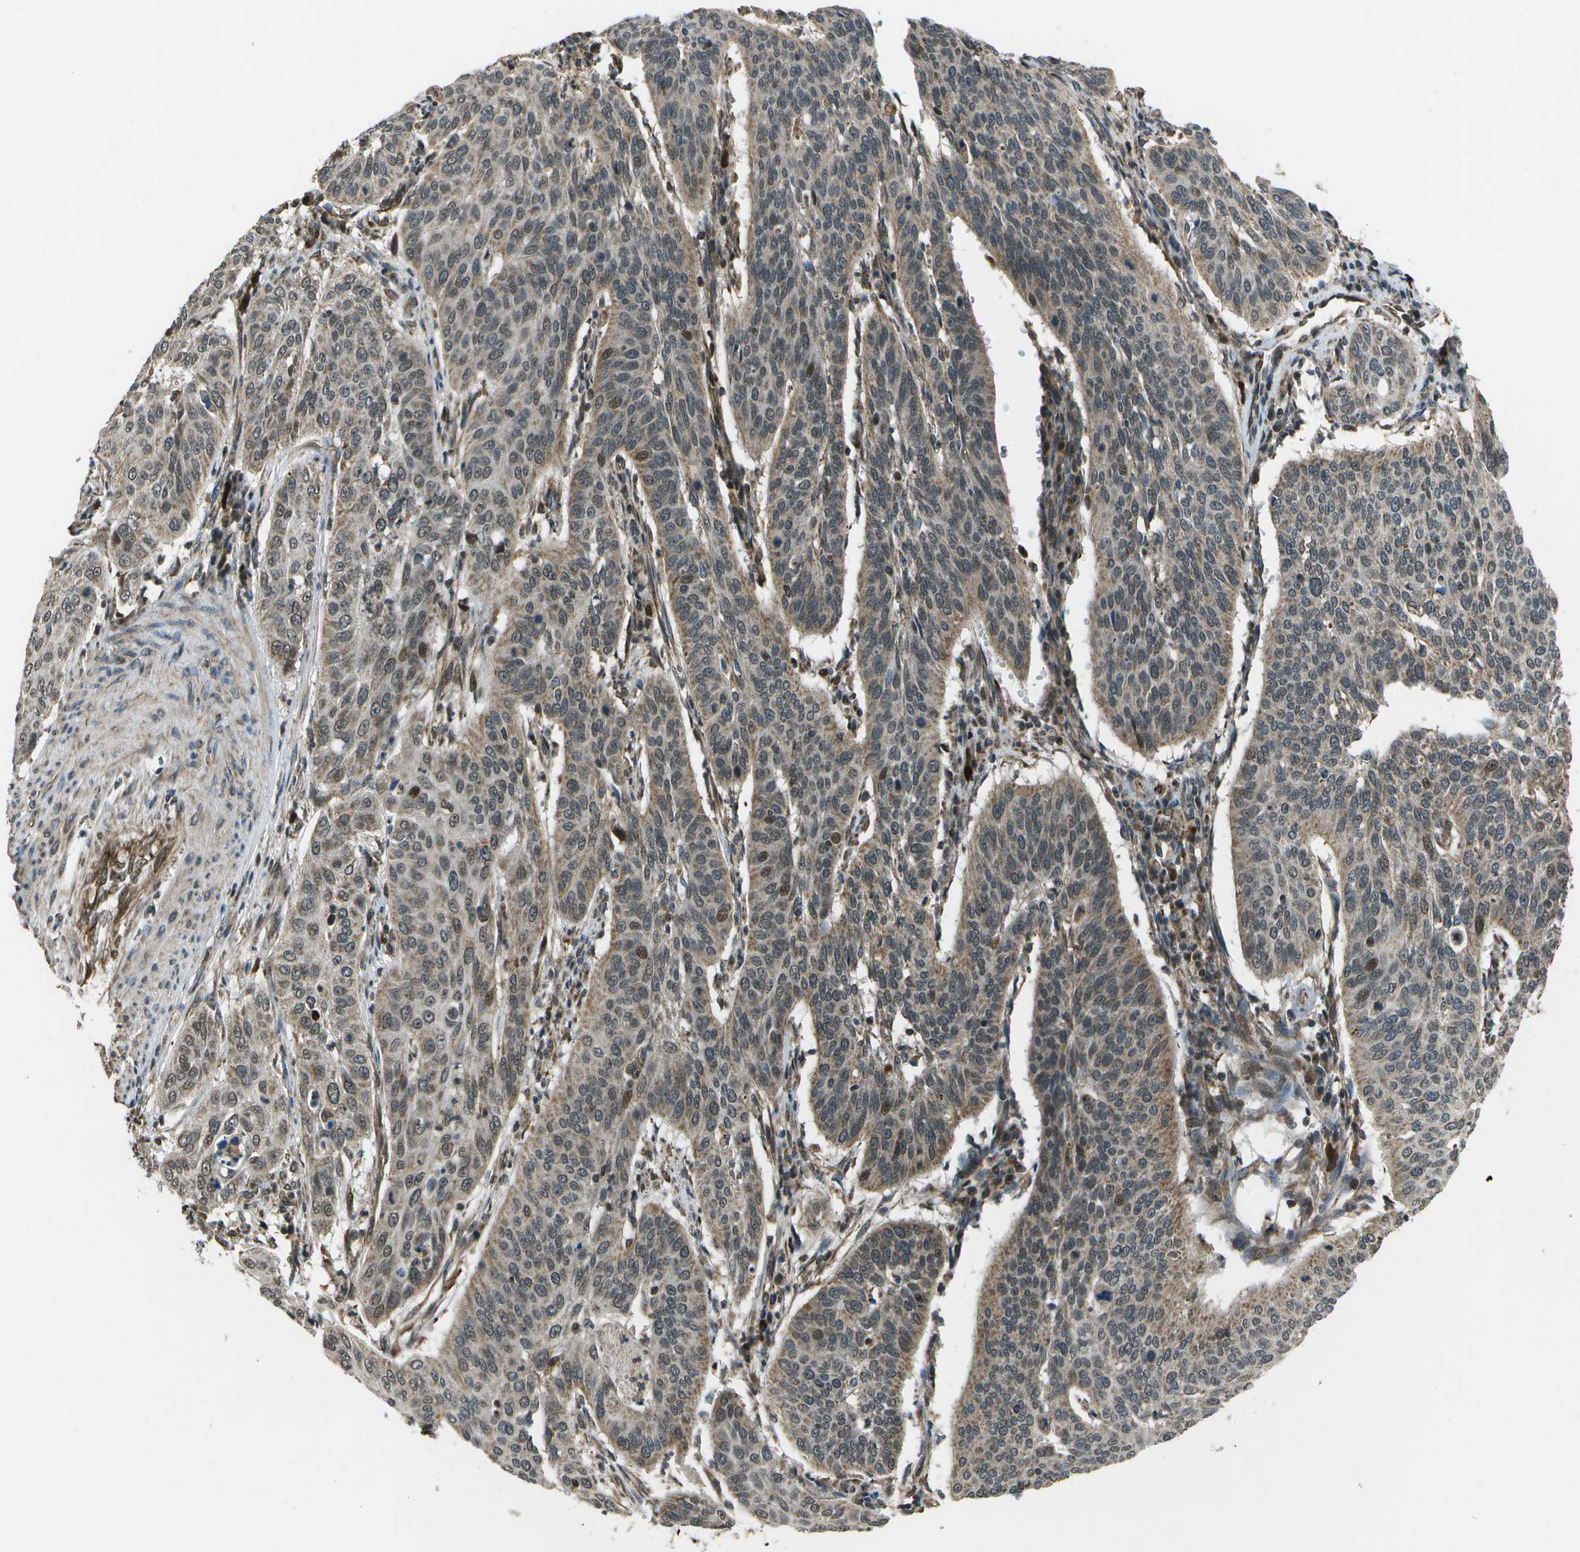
{"staining": {"intensity": "moderate", "quantity": "<25%", "location": "cytoplasmic/membranous,nuclear"}, "tissue": "cervical cancer", "cell_type": "Tumor cells", "image_type": "cancer", "snomed": [{"axis": "morphology", "description": "Normal tissue, NOS"}, {"axis": "morphology", "description": "Squamous cell carcinoma, NOS"}, {"axis": "topography", "description": "Cervix"}], "caption": "Moderate cytoplasmic/membranous and nuclear protein expression is seen in about <25% of tumor cells in cervical squamous cell carcinoma. (Stains: DAB (3,3'-diaminobenzidine) in brown, nuclei in blue, Microscopy: brightfield microscopy at high magnification).", "gene": "EIF2AK1", "patient": {"sex": "female", "age": 39}}